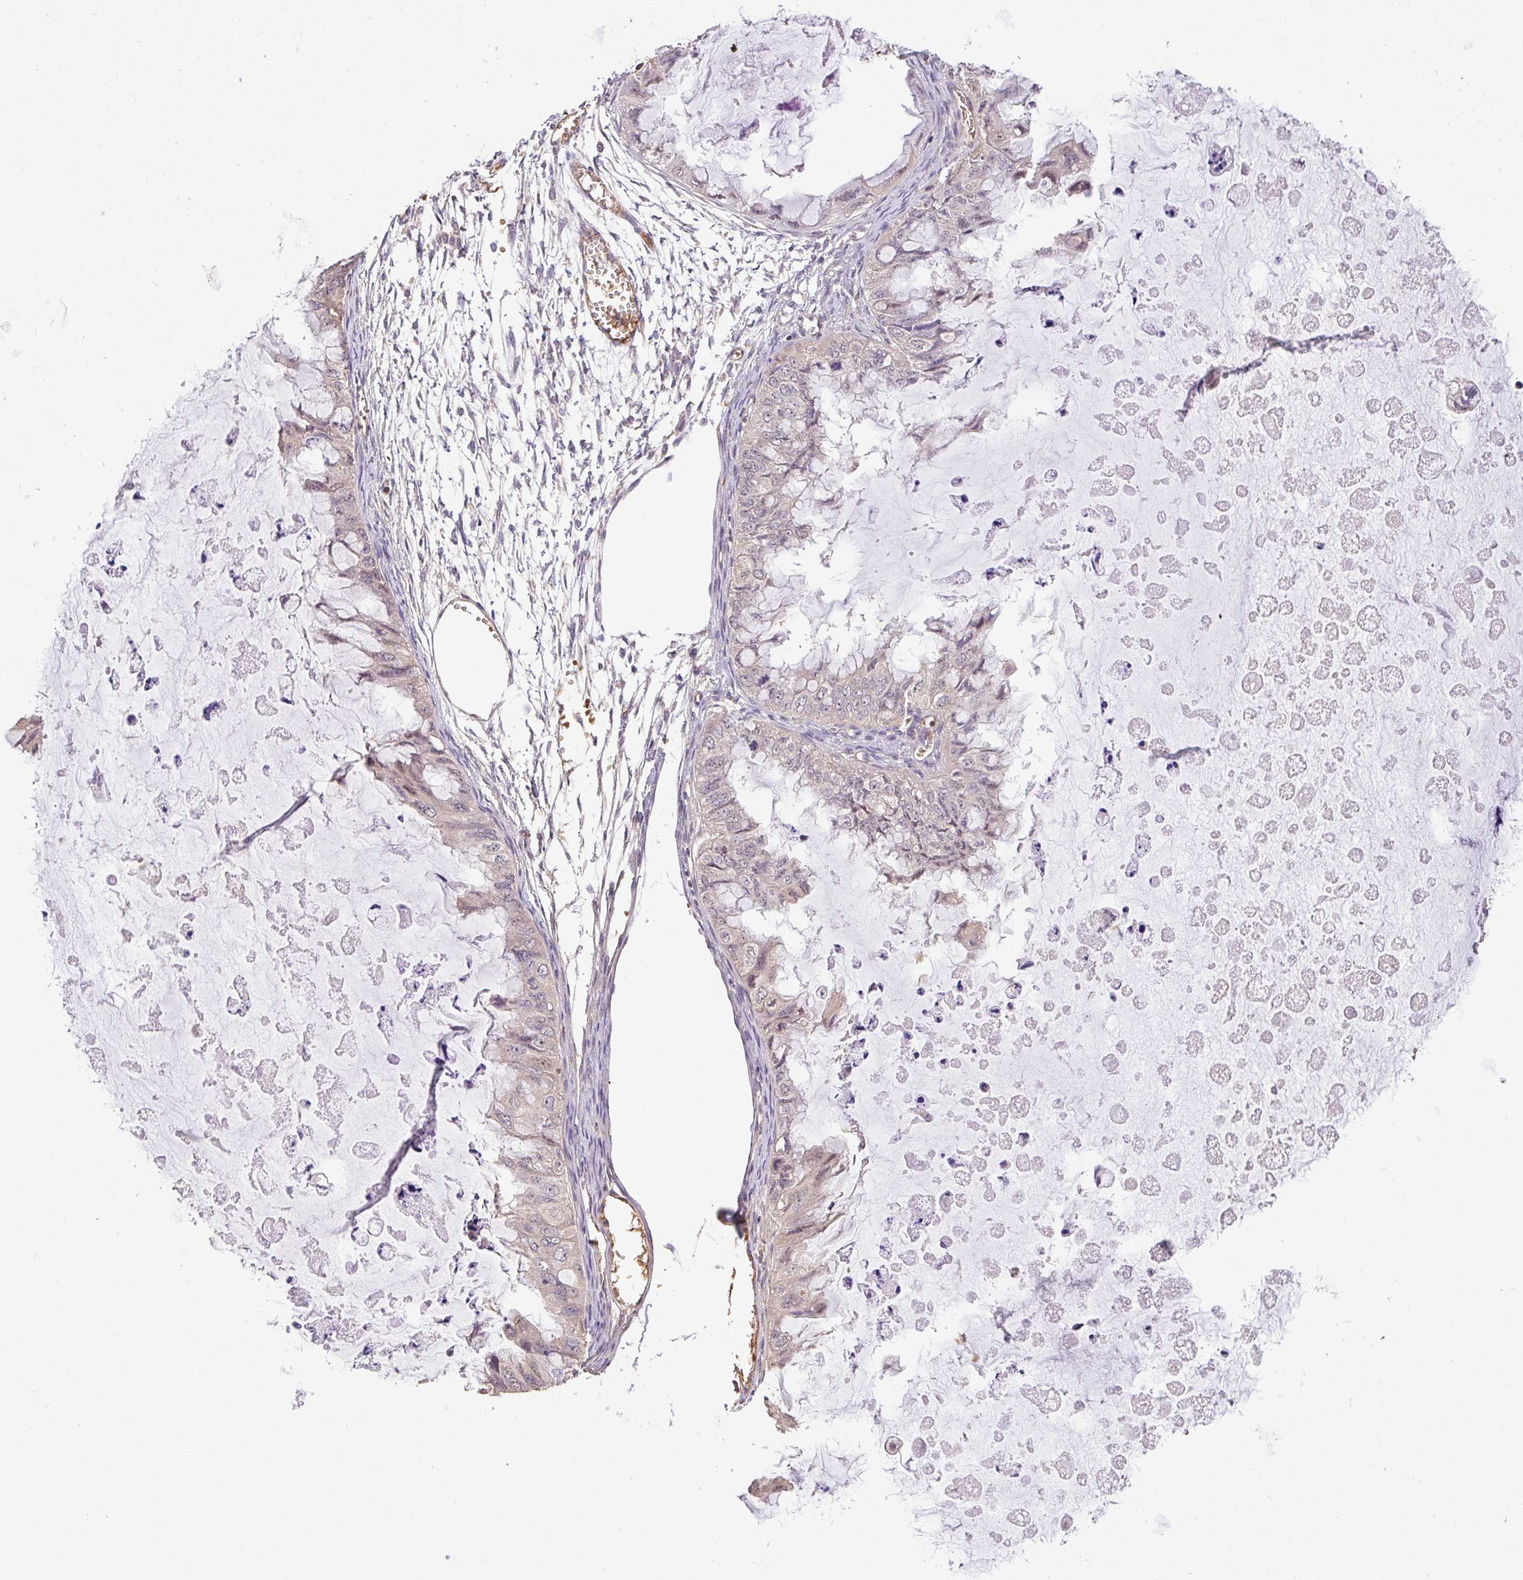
{"staining": {"intensity": "negative", "quantity": "none", "location": "none"}, "tissue": "ovarian cancer", "cell_type": "Tumor cells", "image_type": "cancer", "snomed": [{"axis": "morphology", "description": "Cystadenocarcinoma, mucinous, NOS"}, {"axis": "topography", "description": "Ovary"}], "caption": "Immunohistochemistry (IHC) photomicrograph of human mucinous cystadenocarcinoma (ovarian) stained for a protein (brown), which exhibits no positivity in tumor cells. (IHC, brightfield microscopy, high magnification).", "gene": "C1QTNF9B", "patient": {"sex": "female", "age": 72}}